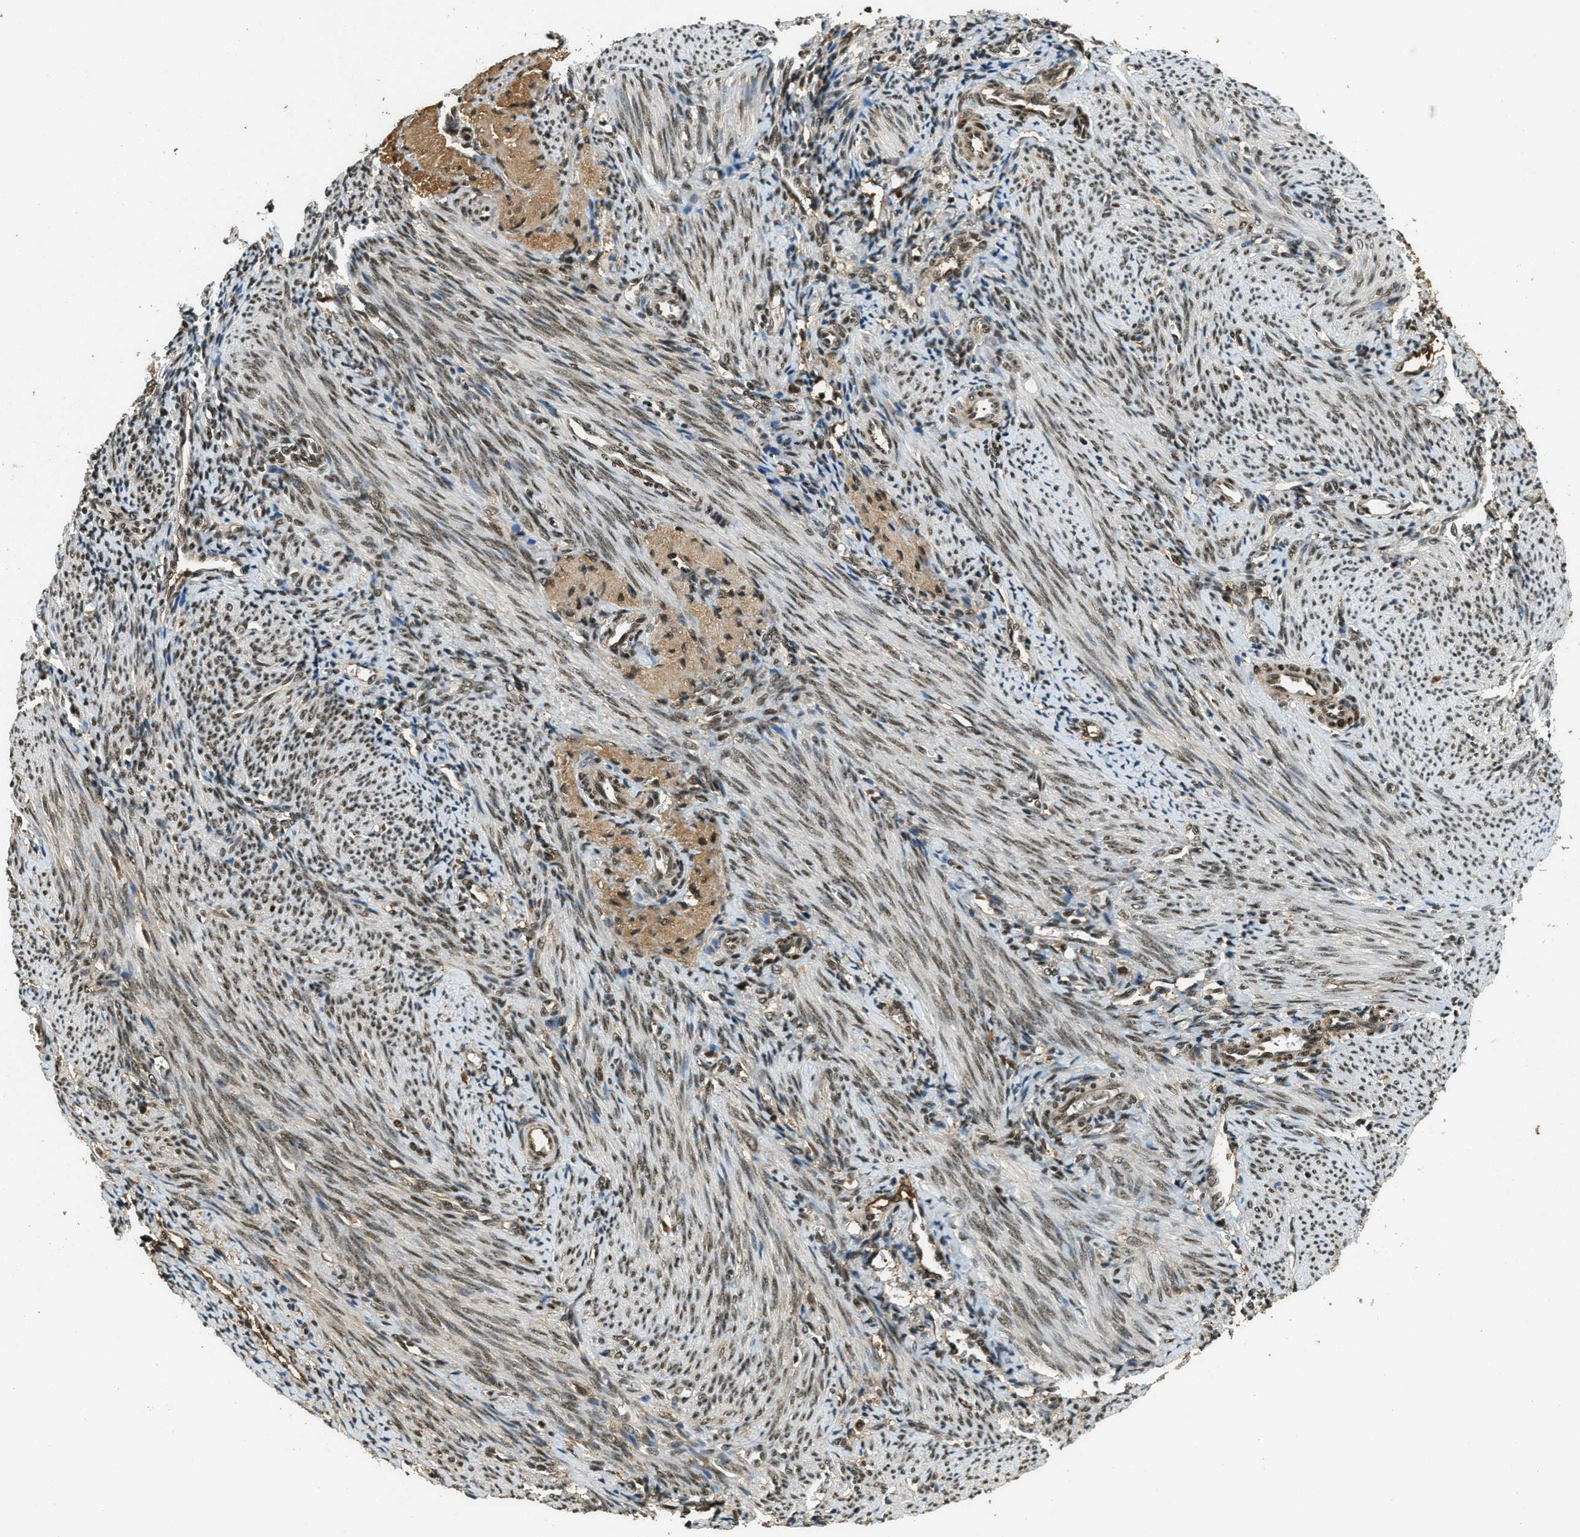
{"staining": {"intensity": "strong", "quantity": ">75%", "location": "nuclear"}, "tissue": "endometrium", "cell_type": "Cells in endometrial stroma", "image_type": "normal", "snomed": [{"axis": "morphology", "description": "Normal tissue, NOS"}, {"axis": "topography", "description": "Uterus"}, {"axis": "topography", "description": "Endometrium"}], "caption": "Strong nuclear positivity for a protein is present in about >75% of cells in endometrial stroma of normal endometrium using IHC.", "gene": "ZNF148", "patient": {"sex": "female", "age": 33}}